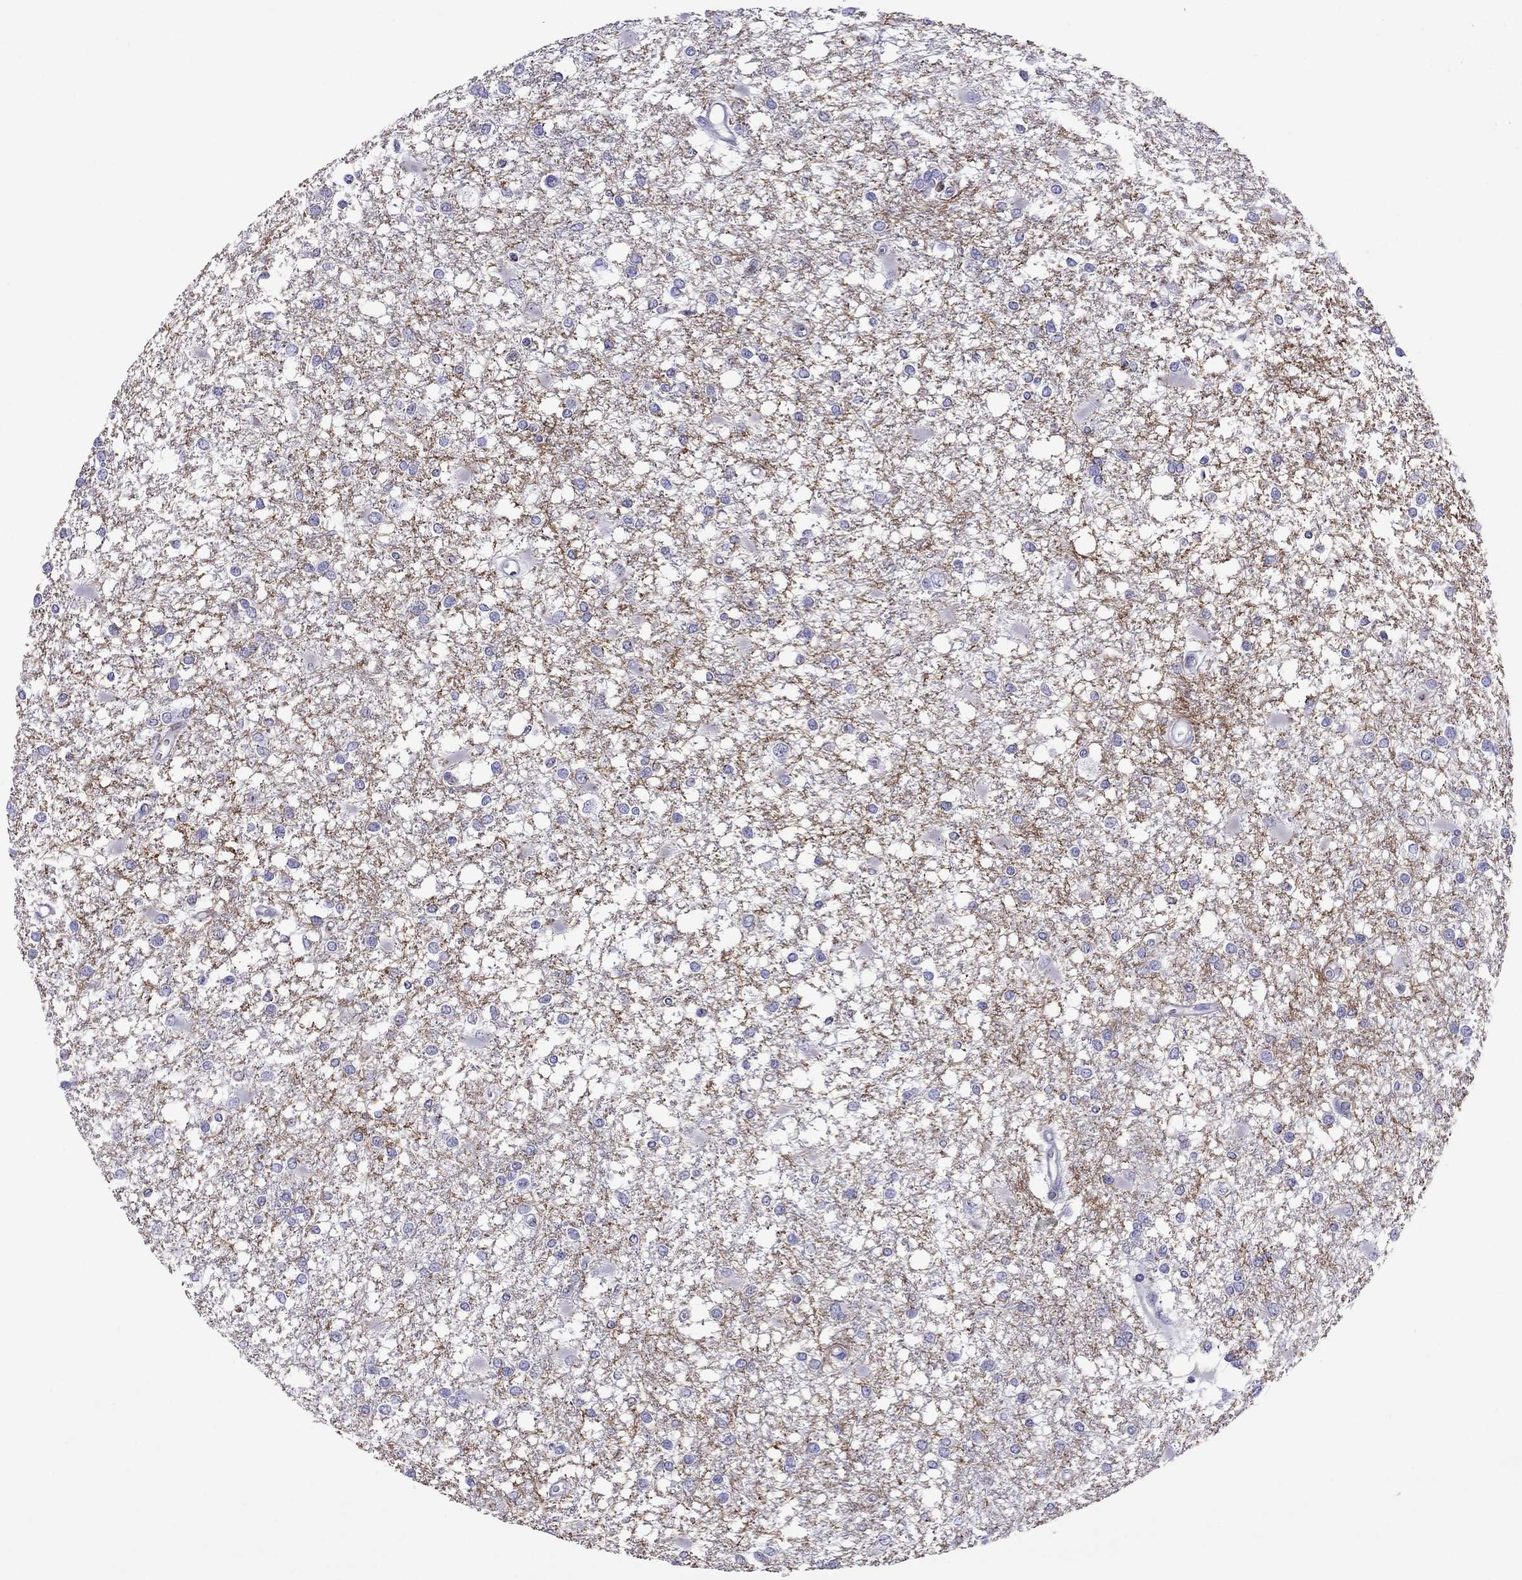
{"staining": {"intensity": "negative", "quantity": "none", "location": "none"}, "tissue": "glioma", "cell_type": "Tumor cells", "image_type": "cancer", "snomed": [{"axis": "morphology", "description": "Glioma, malignant, High grade"}, {"axis": "topography", "description": "Cerebral cortex"}], "caption": "Micrograph shows no significant protein staining in tumor cells of glioma.", "gene": "MPZ", "patient": {"sex": "male", "age": 79}}